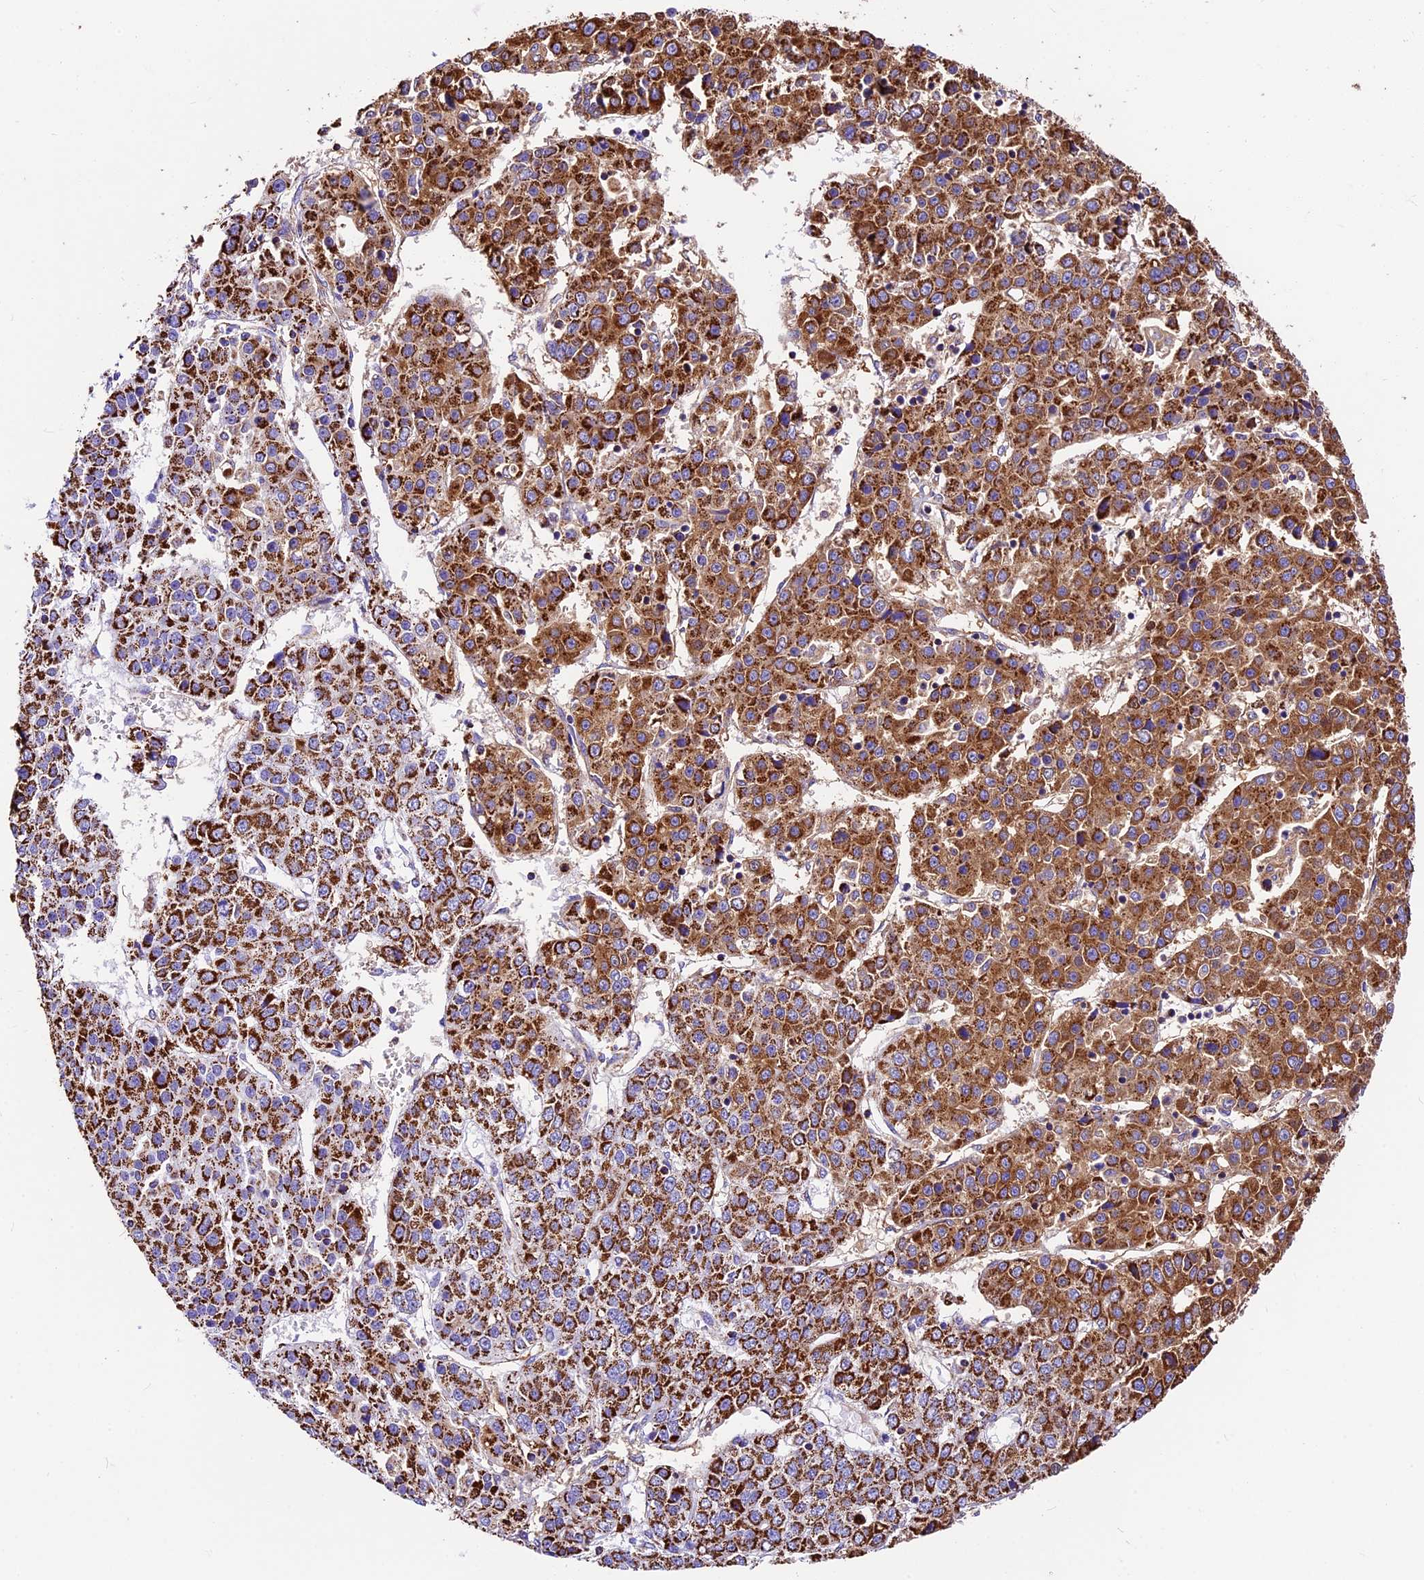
{"staining": {"intensity": "strong", "quantity": ">75%", "location": "cytoplasmic/membranous"}, "tissue": "liver cancer", "cell_type": "Tumor cells", "image_type": "cancer", "snomed": [{"axis": "morphology", "description": "Carcinoma, Hepatocellular, NOS"}, {"axis": "topography", "description": "Liver"}], "caption": "A brown stain highlights strong cytoplasmic/membranous positivity of a protein in liver cancer tumor cells.", "gene": "DCAF5", "patient": {"sex": "female", "age": 53}}